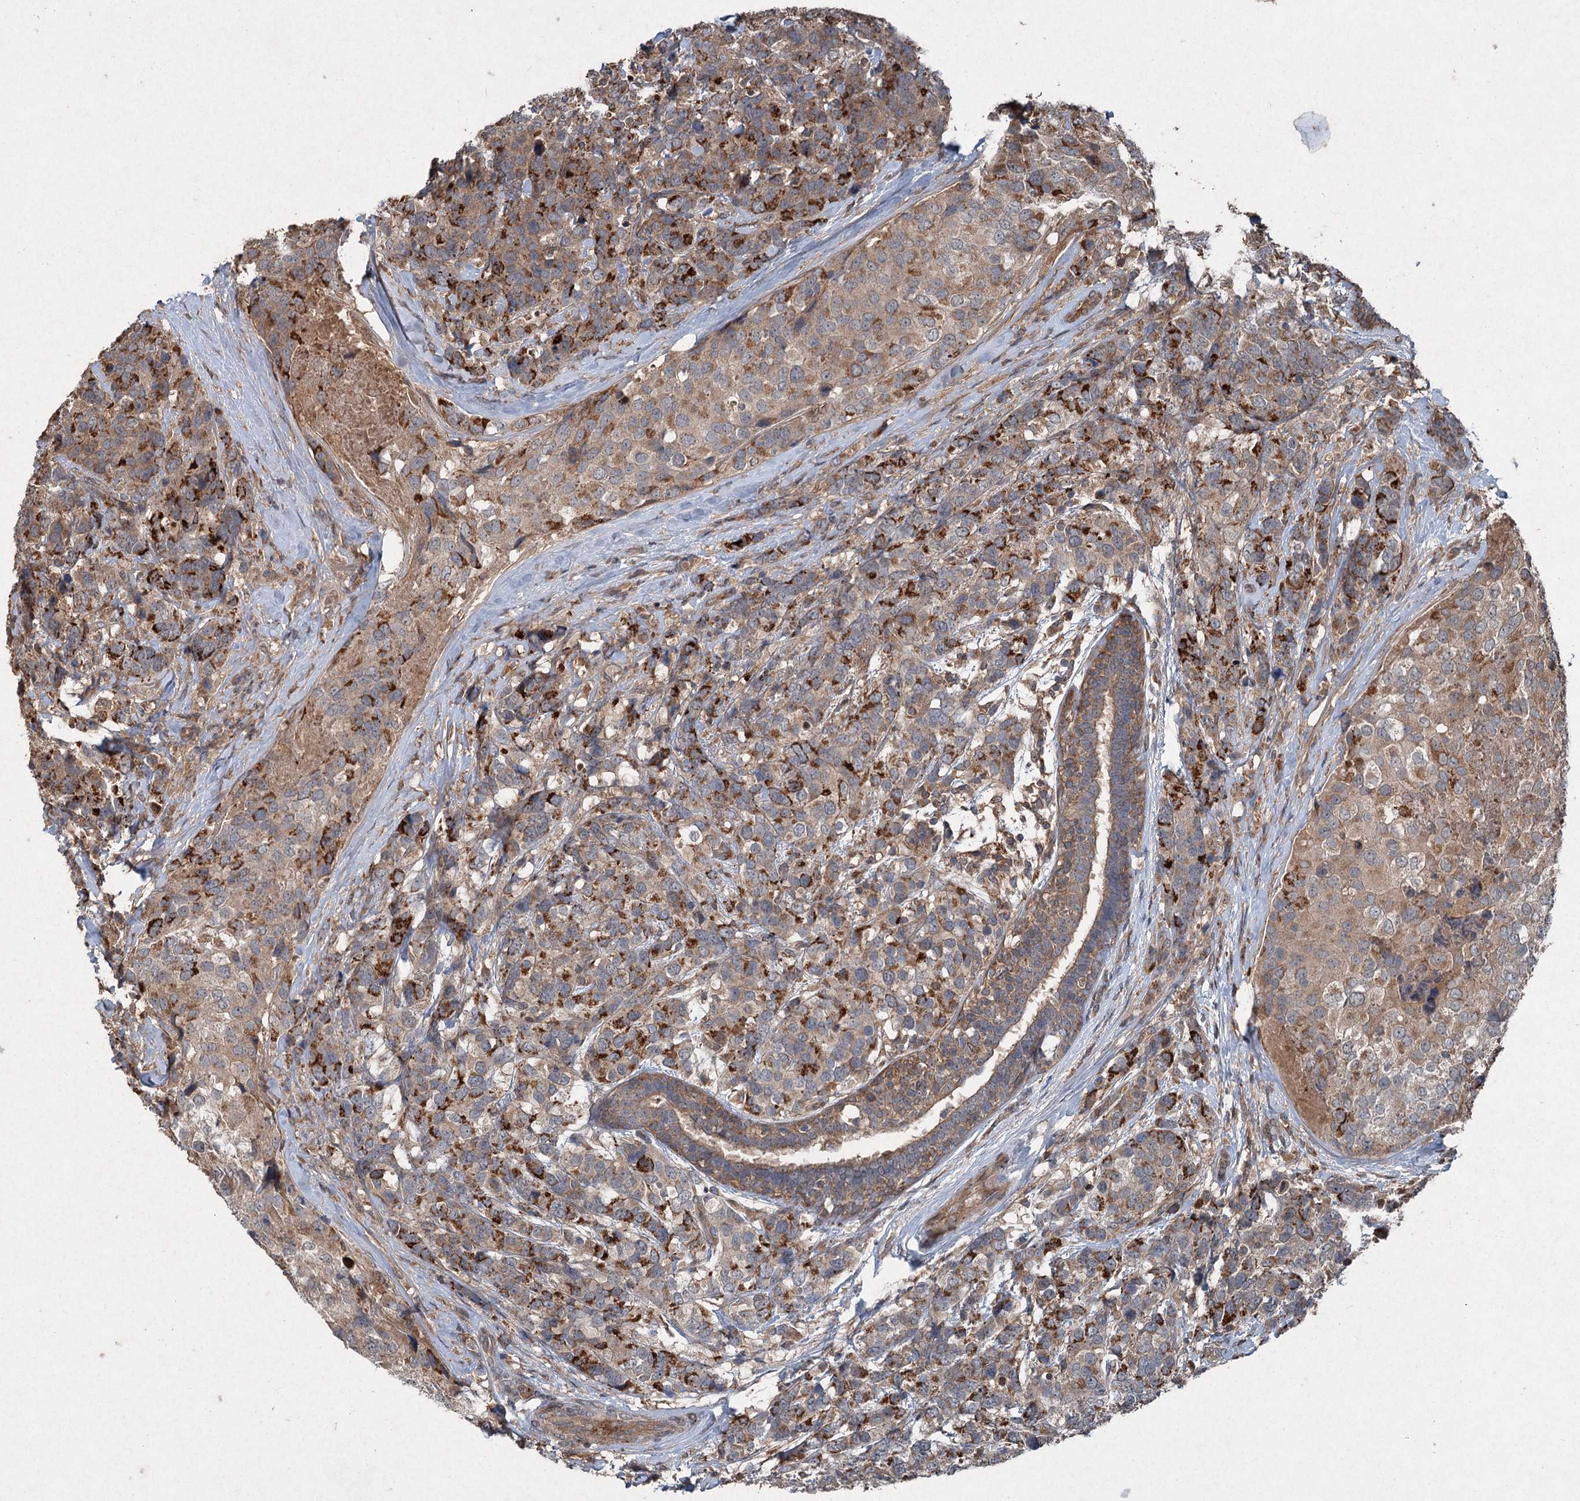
{"staining": {"intensity": "moderate", "quantity": "25%-75%", "location": "cytoplasmic/membranous"}, "tissue": "breast cancer", "cell_type": "Tumor cells", "image_type": "cancer", "snomed": [{"axis": "morphology", "description": "Lobular carcinoma"}, {"axis": "topography", "description": "Breast"}], "caption": "Moderate cytoplasmic/membranous positivity for a protein is seen in about 25%-75% of tumor cells of breast lobular carcinoma using immunohistochemistry (IHC).", "gene": "ALAS1", "patient": {"sex": "female", "age": 59}}